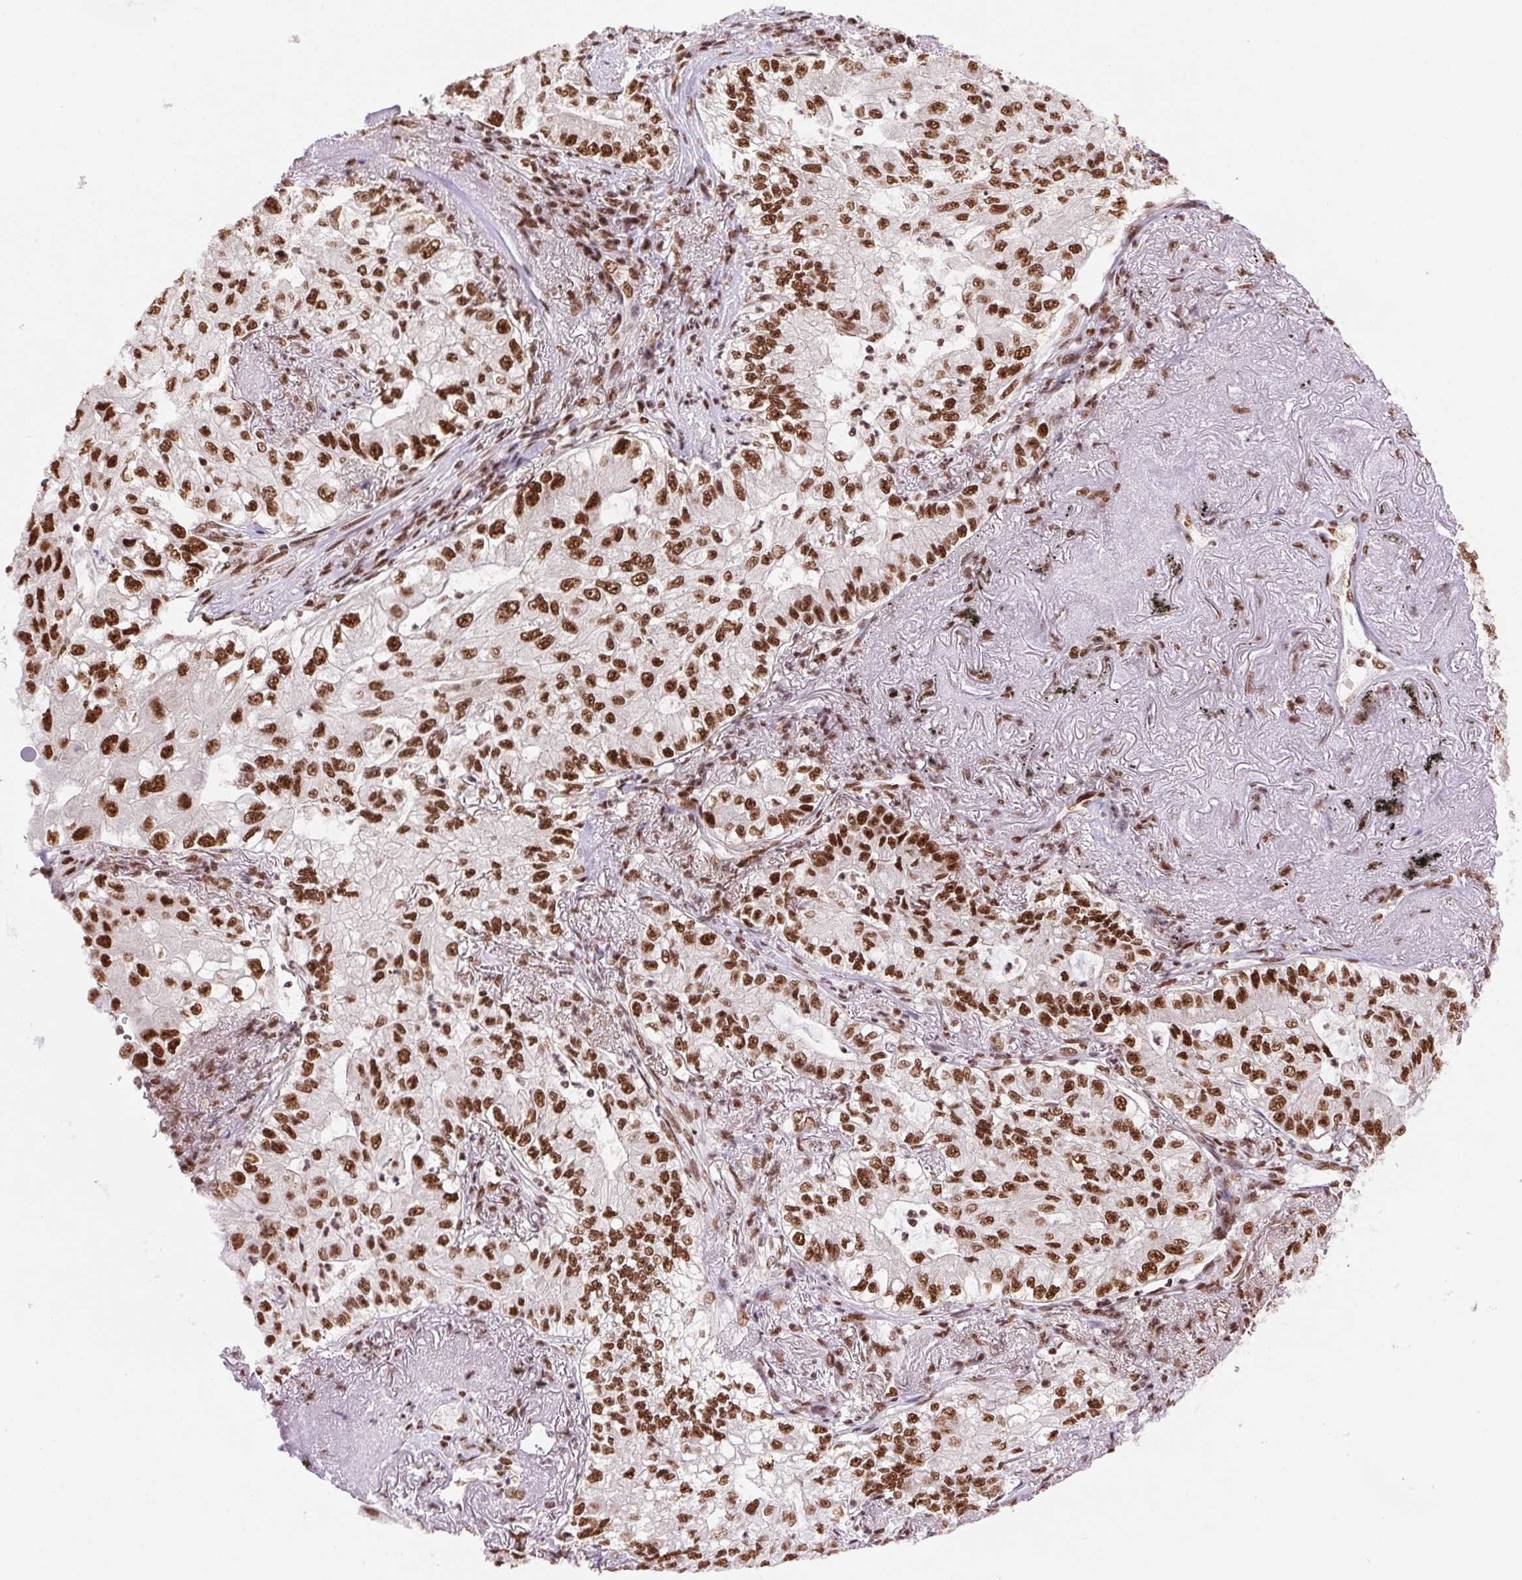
{"staining": {"intensity": "strong", "quantity": ">75%", "location": "nuclear"}, "tissue": "lung cancer", "cell_type": "Tumor cells", "image_type": "cancer", "snomed": [{"axis": "morphology", "description": "Adenocarcinoma, NOS"}, {"axis": "topography", "description": "Lung"}], "caption": "Lung adenocarcinoma tissue shows strong nuclear positivity in approximately >75% of tumor cells", "gene": "ZNF207", "patient": {"sex": "female", "age": 73}}